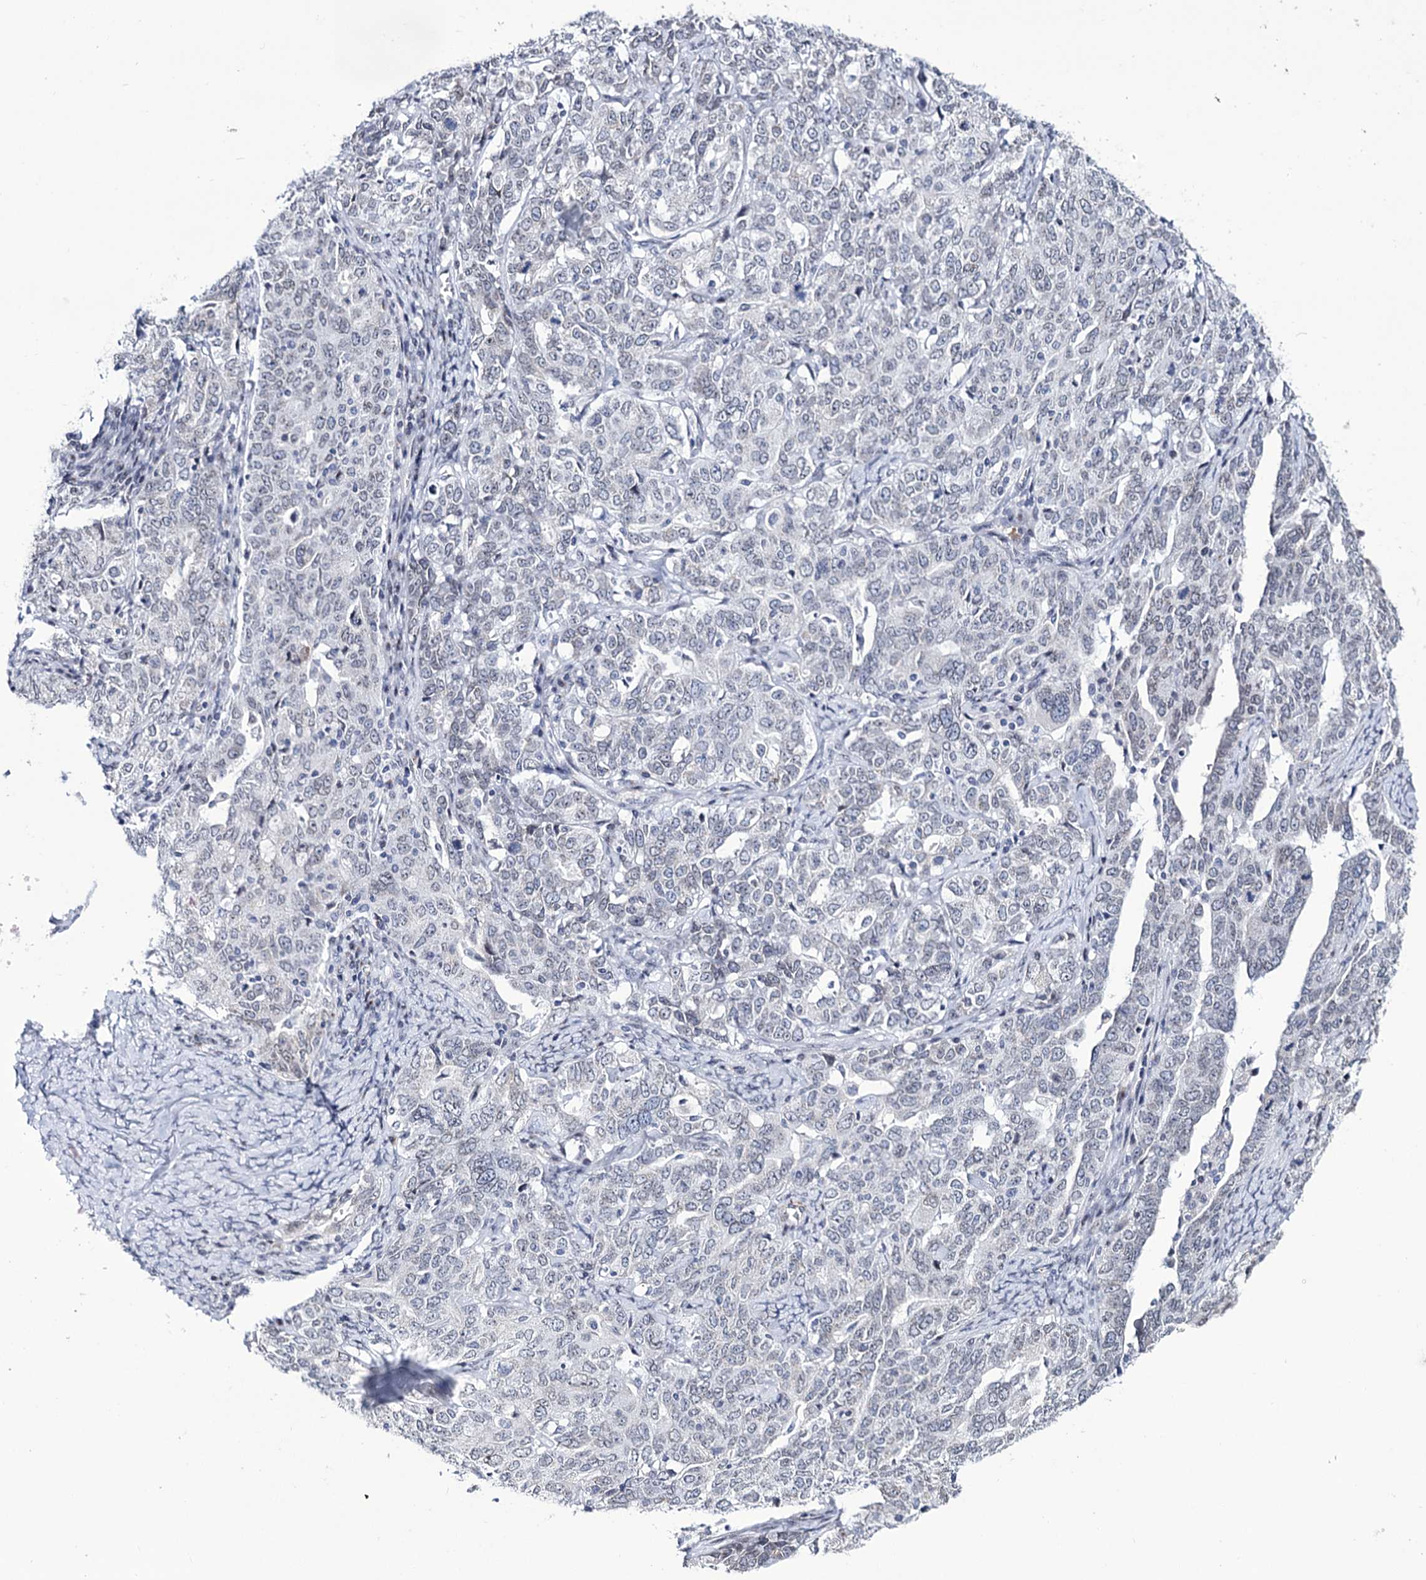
{"staining": {"intensity": "negative", "quantity": "none", "location": "none"}, "tissue": "ovarian cancer", "cell_type": "Tumor cells", "image_type": "cancer", "snomed": [{"axis": "morphology", "description": "Carcinoma, endometroid"}, {"axis": "topography", "description": "Ovary"}], "caption": "An image of human ovarian cancer (endometroid carcinoma) is negative for staining in tumor cells.", "gene": "ZC3H12C", "patient": {"sex": "female", "age": 62}}